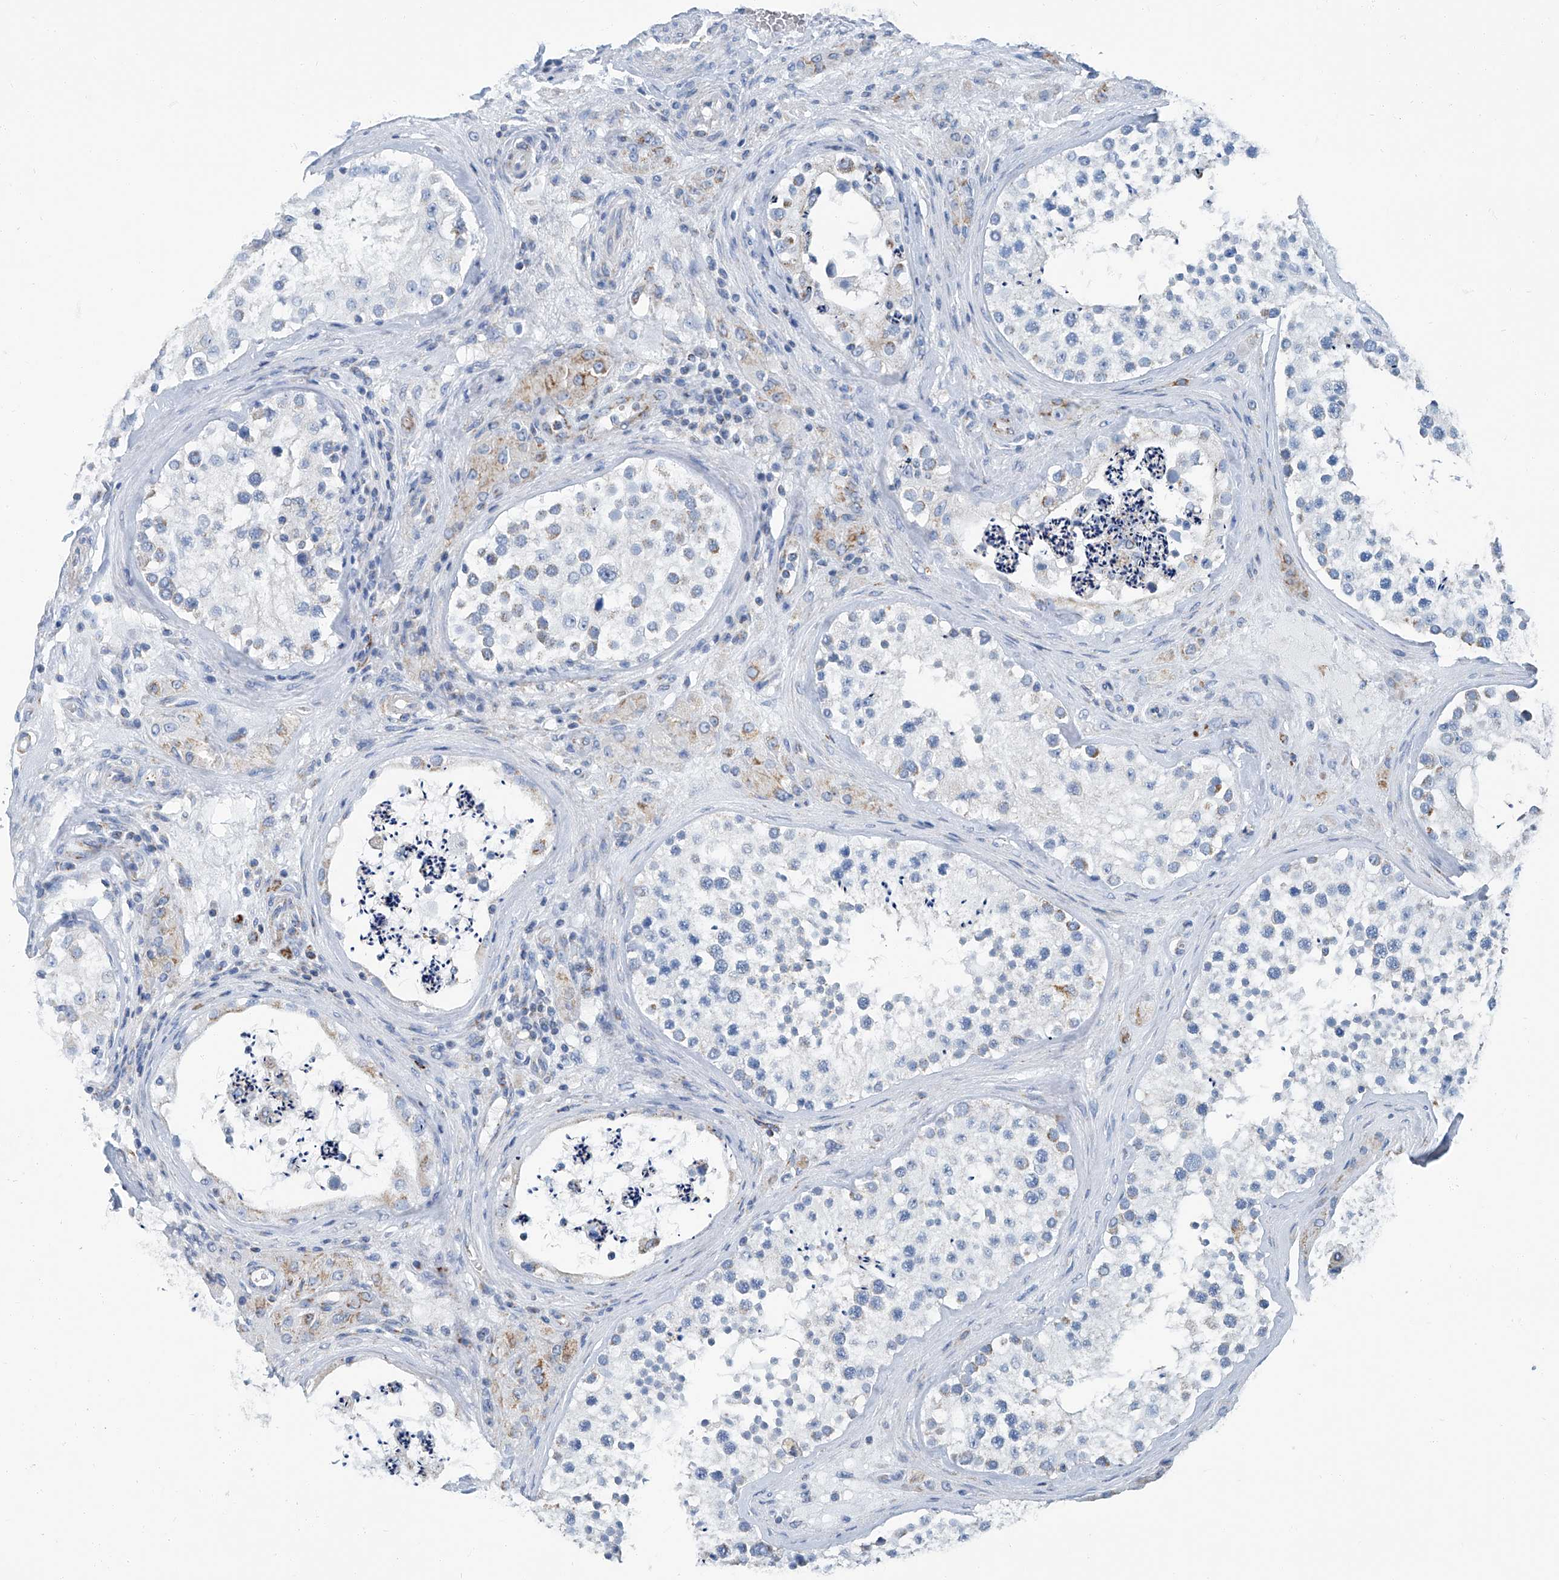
{"staining": {"intensity": "negative", "quantity": "none", "location": "none"}, "tissue": "testis", "cell_type": "Cells in seminiferous ducts", "image_type": "normal", "snomed": [{"axis": "morphology", "description": "Normal tissue, NOS"}, {"axis": "topography", "description": "Testis"}], "caption": "Photomicrograph shows no protein staining in cells in seminiferous ducts of normal testis. The staining is performed using DAB brown chromogen with nuclei counter-stained in using hematoxylin.", "gene": "MT", "patient": {"sex": "male", "age": 46}}